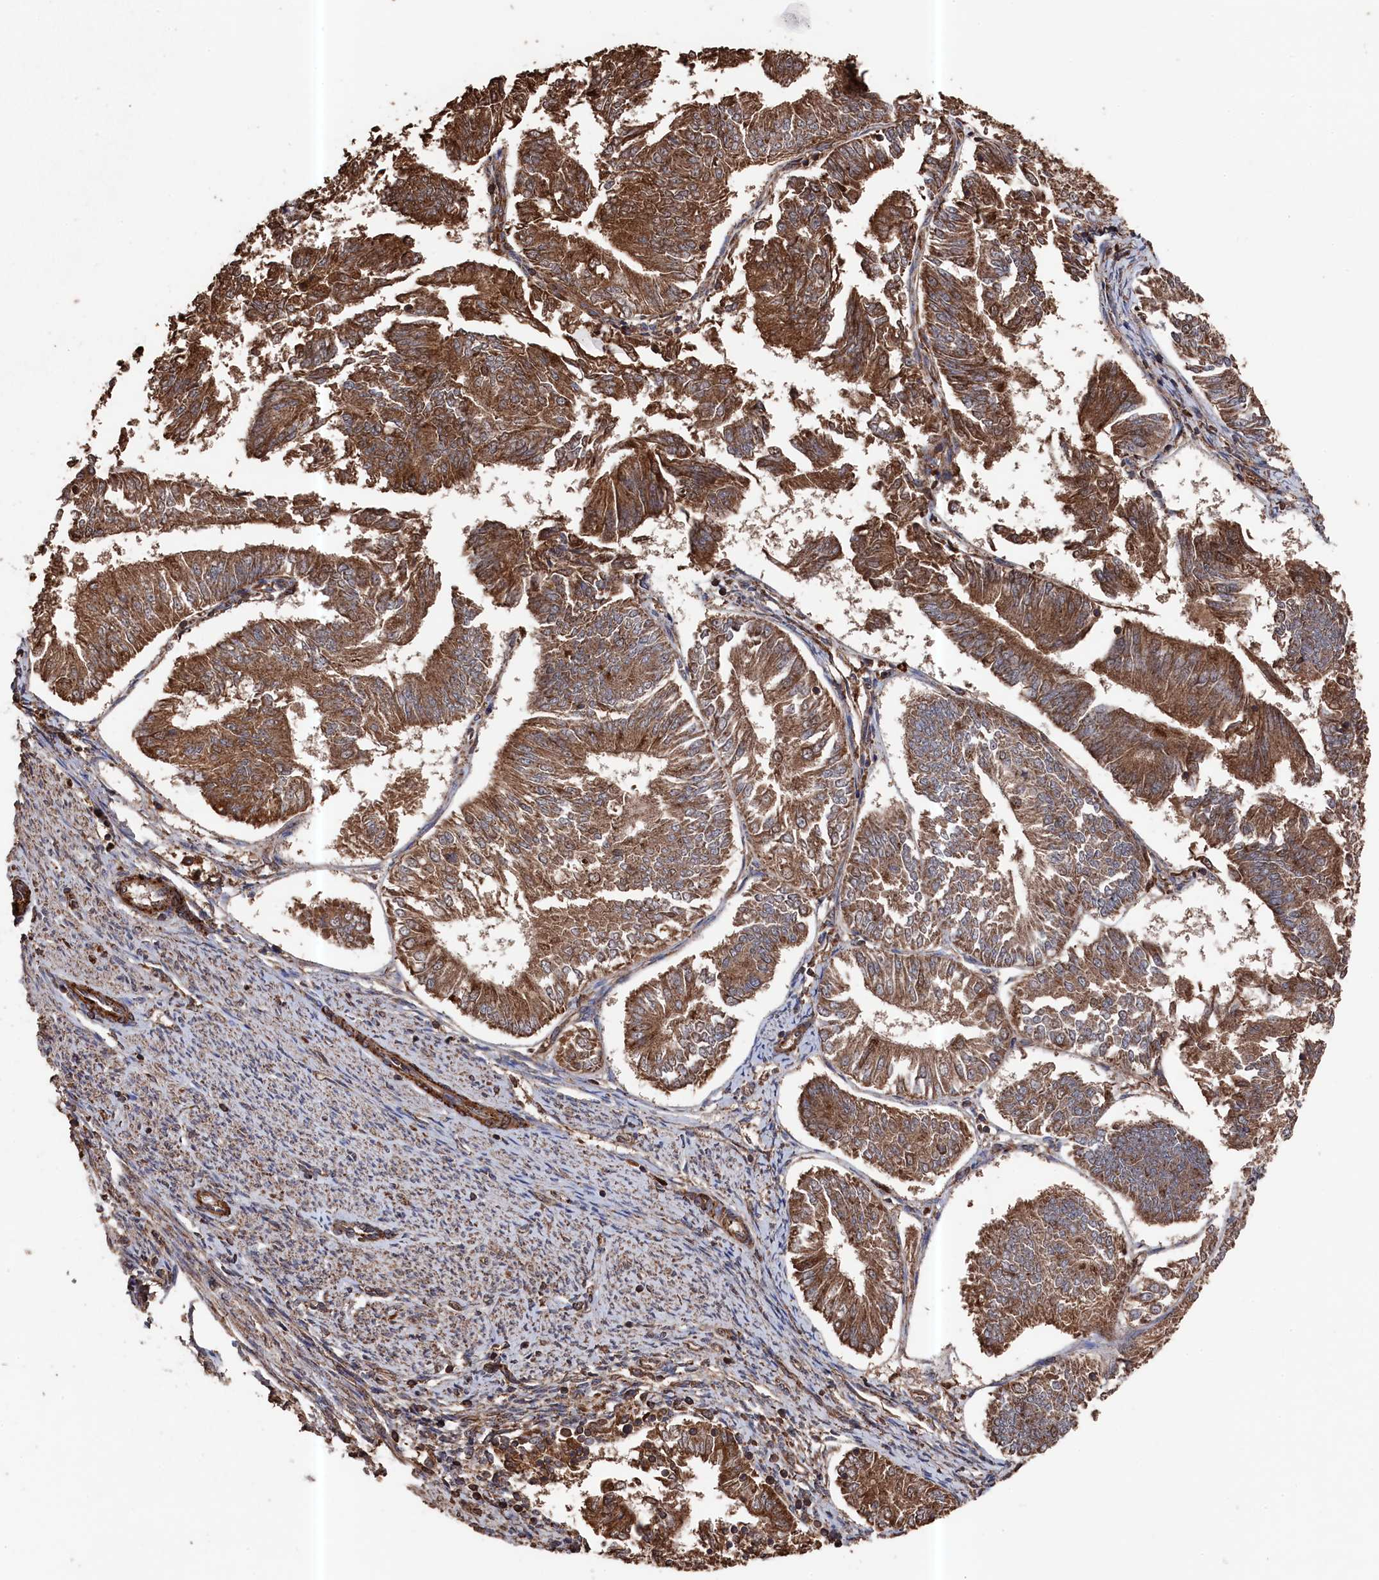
{"staining": {"intensity": "moderate", "quantity": ">75%", "location": "cytoplasmic/membranous"}, "tissue": "endometrial cancer", "cell_type": "Tumor cells", "image_type": "cancer", "snomed": [{"axis": "morphology", "description": "Adenocarcinoma, NOS"}, {"axis": "topography", "description": "Endometrium"}], "caption": "This histopathology image reveals immunohistochemistry (IHC) staining of endometrial cancer, with medium moderate cytoplasmic/membranous expression in about >75% of tumor cells.", "gene": "SNX33", "patient": {"sex": "female", "age": 58}}